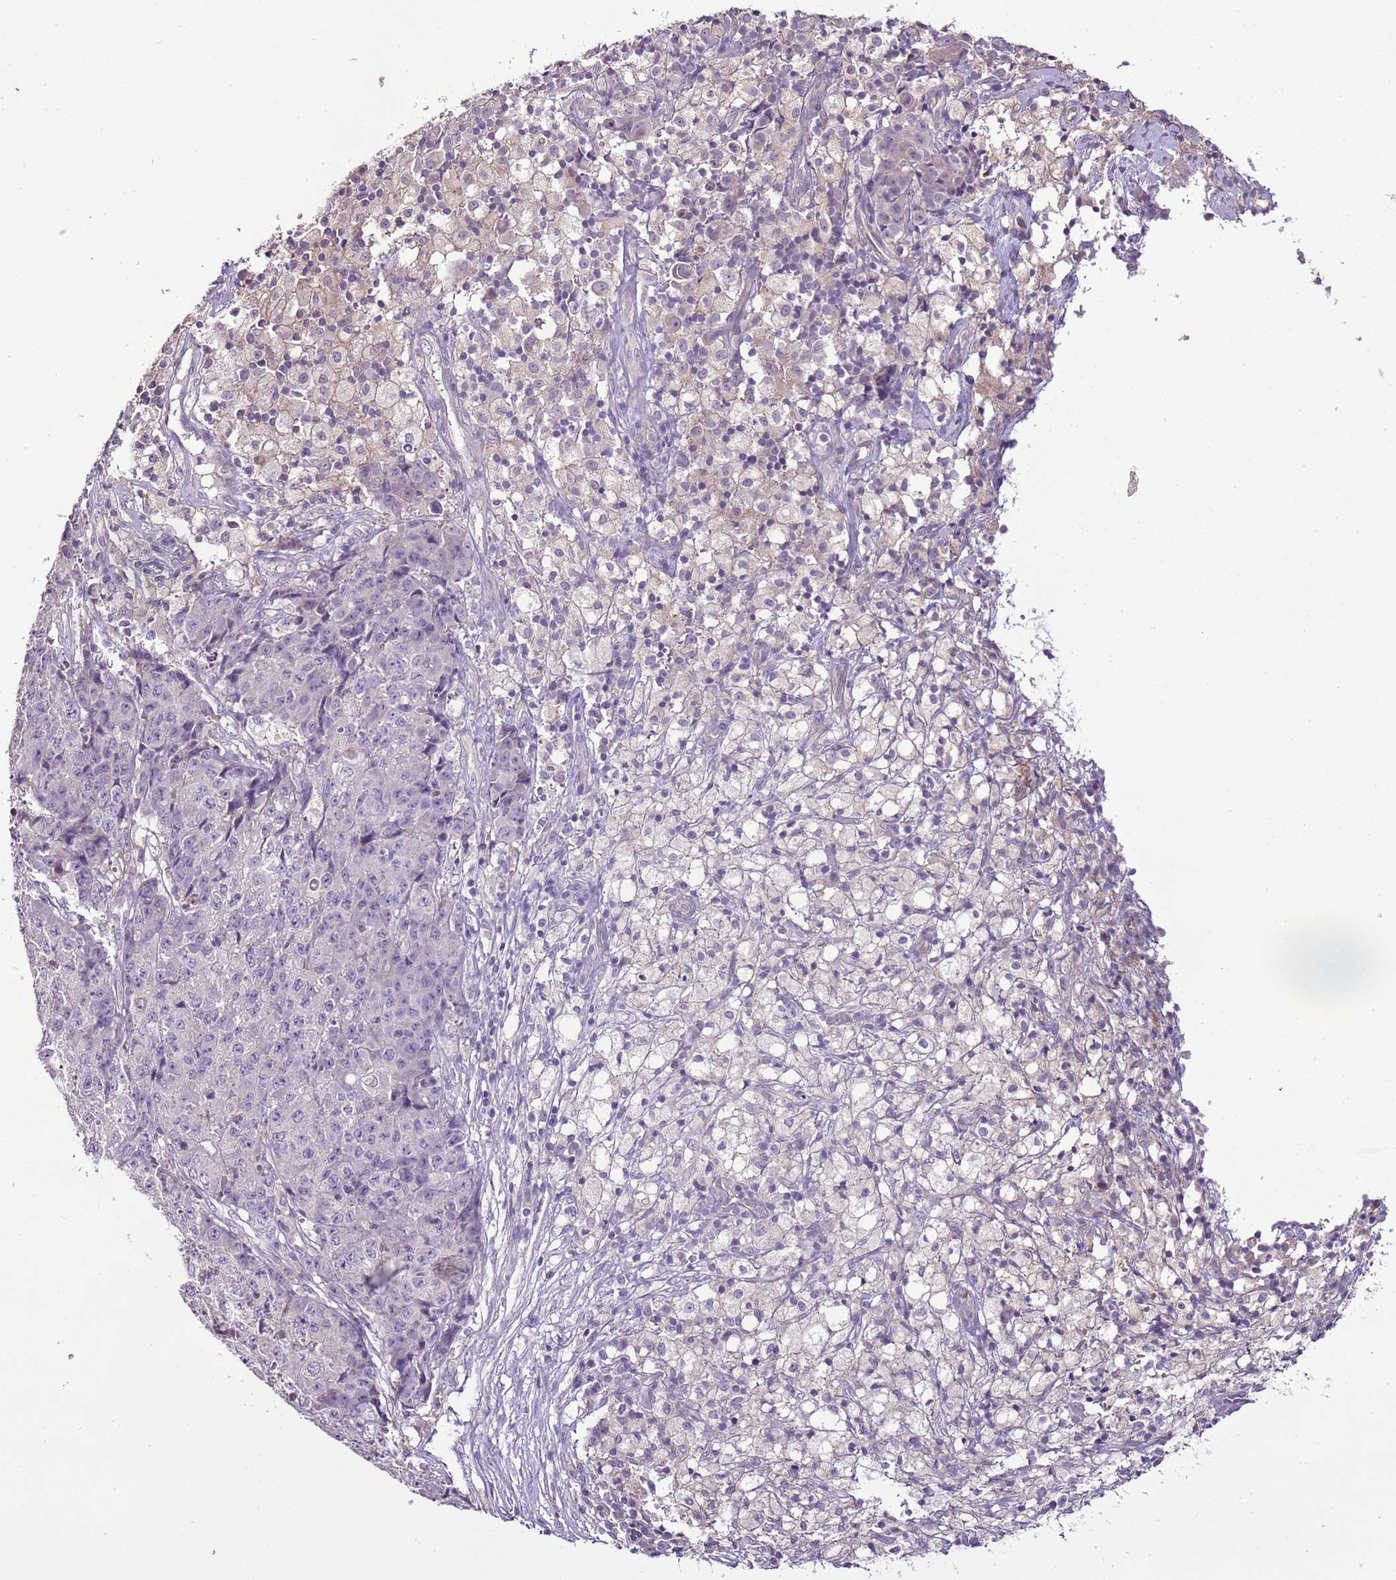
{"staining": {"intensity": "negative", "quantity": "none", "location": "none"}, "tissue": "ovarian cancer", "cell_type": "Tumor cells", "image_type": "cancer", "snomed": [{"axis": "morphology", "description": "Carcinoma, endometroid"}, {"axis": "topography", "description": "Ovary"}], "caption": "Histopathology image shows no protein expression in tumor cells of endometroid carcinoma (ovarian) tissue.", "gene": "CMKLR1", "patient": {"sex": "female", "age": 42}}